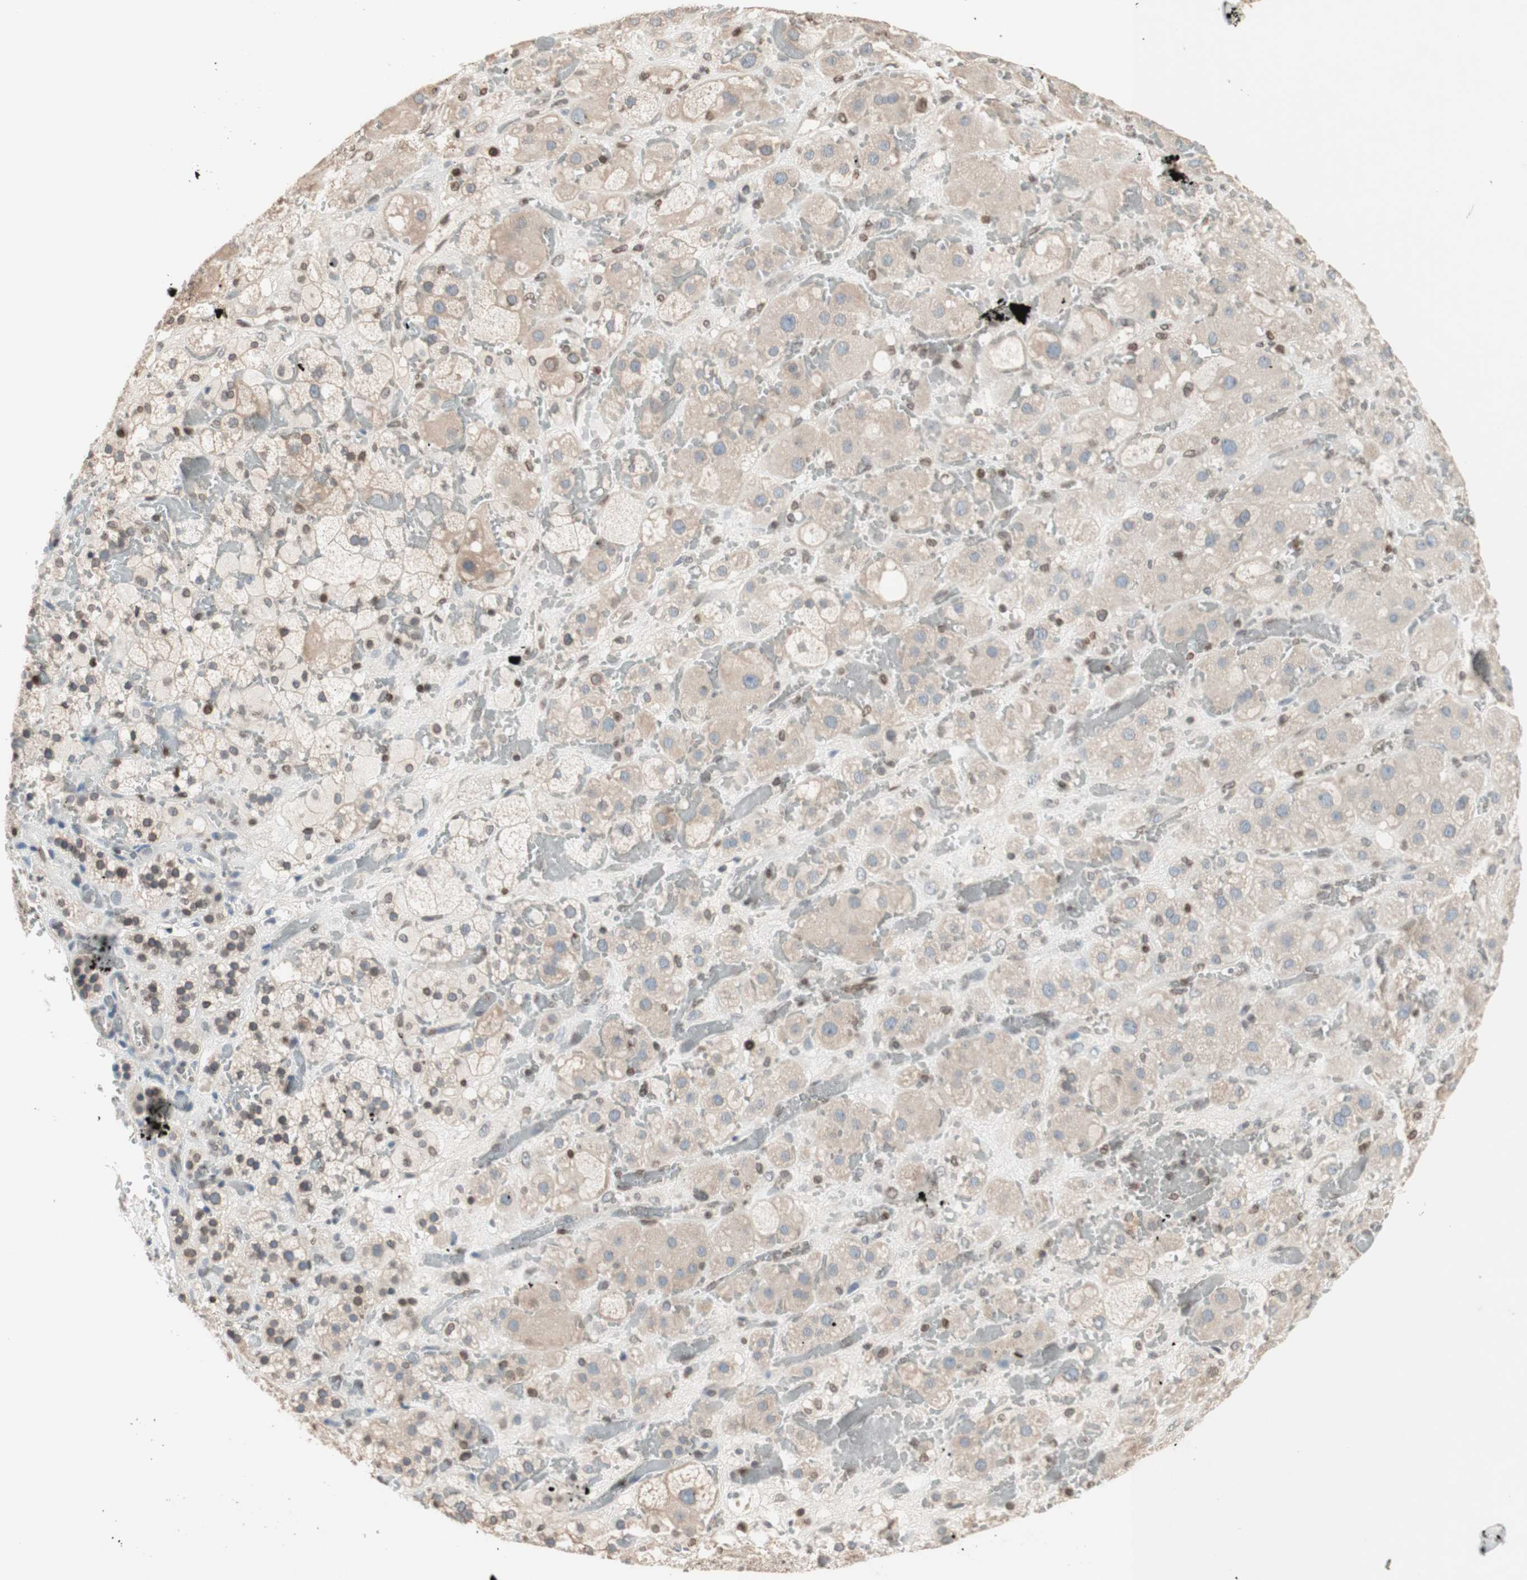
{"staining": {"intensity": "moderate", "quantity": "25%-75%", "location": "cytoplasmic/membranous,nuclear"}, "tissue": "adrenal gland", "cell_type": "Glandular cells", "image_type": "normal", "snomed": [{"axis": "morphology", "description": "Normal tissue, NOS"}, {"axis": "topography", "description": "Adrenal gland"}], "caption": "The photomicrograph shows immunohistochemical staining of benign adrenal gland. There is moderate cytoplasmic/membranous,nuclear positivity is identified in about 25%-75% of glandular cells. (IHC, brightfield microscopy, high magnification).", "gene": "TMPO", "patient": {"sex": "female", "age": 47}}